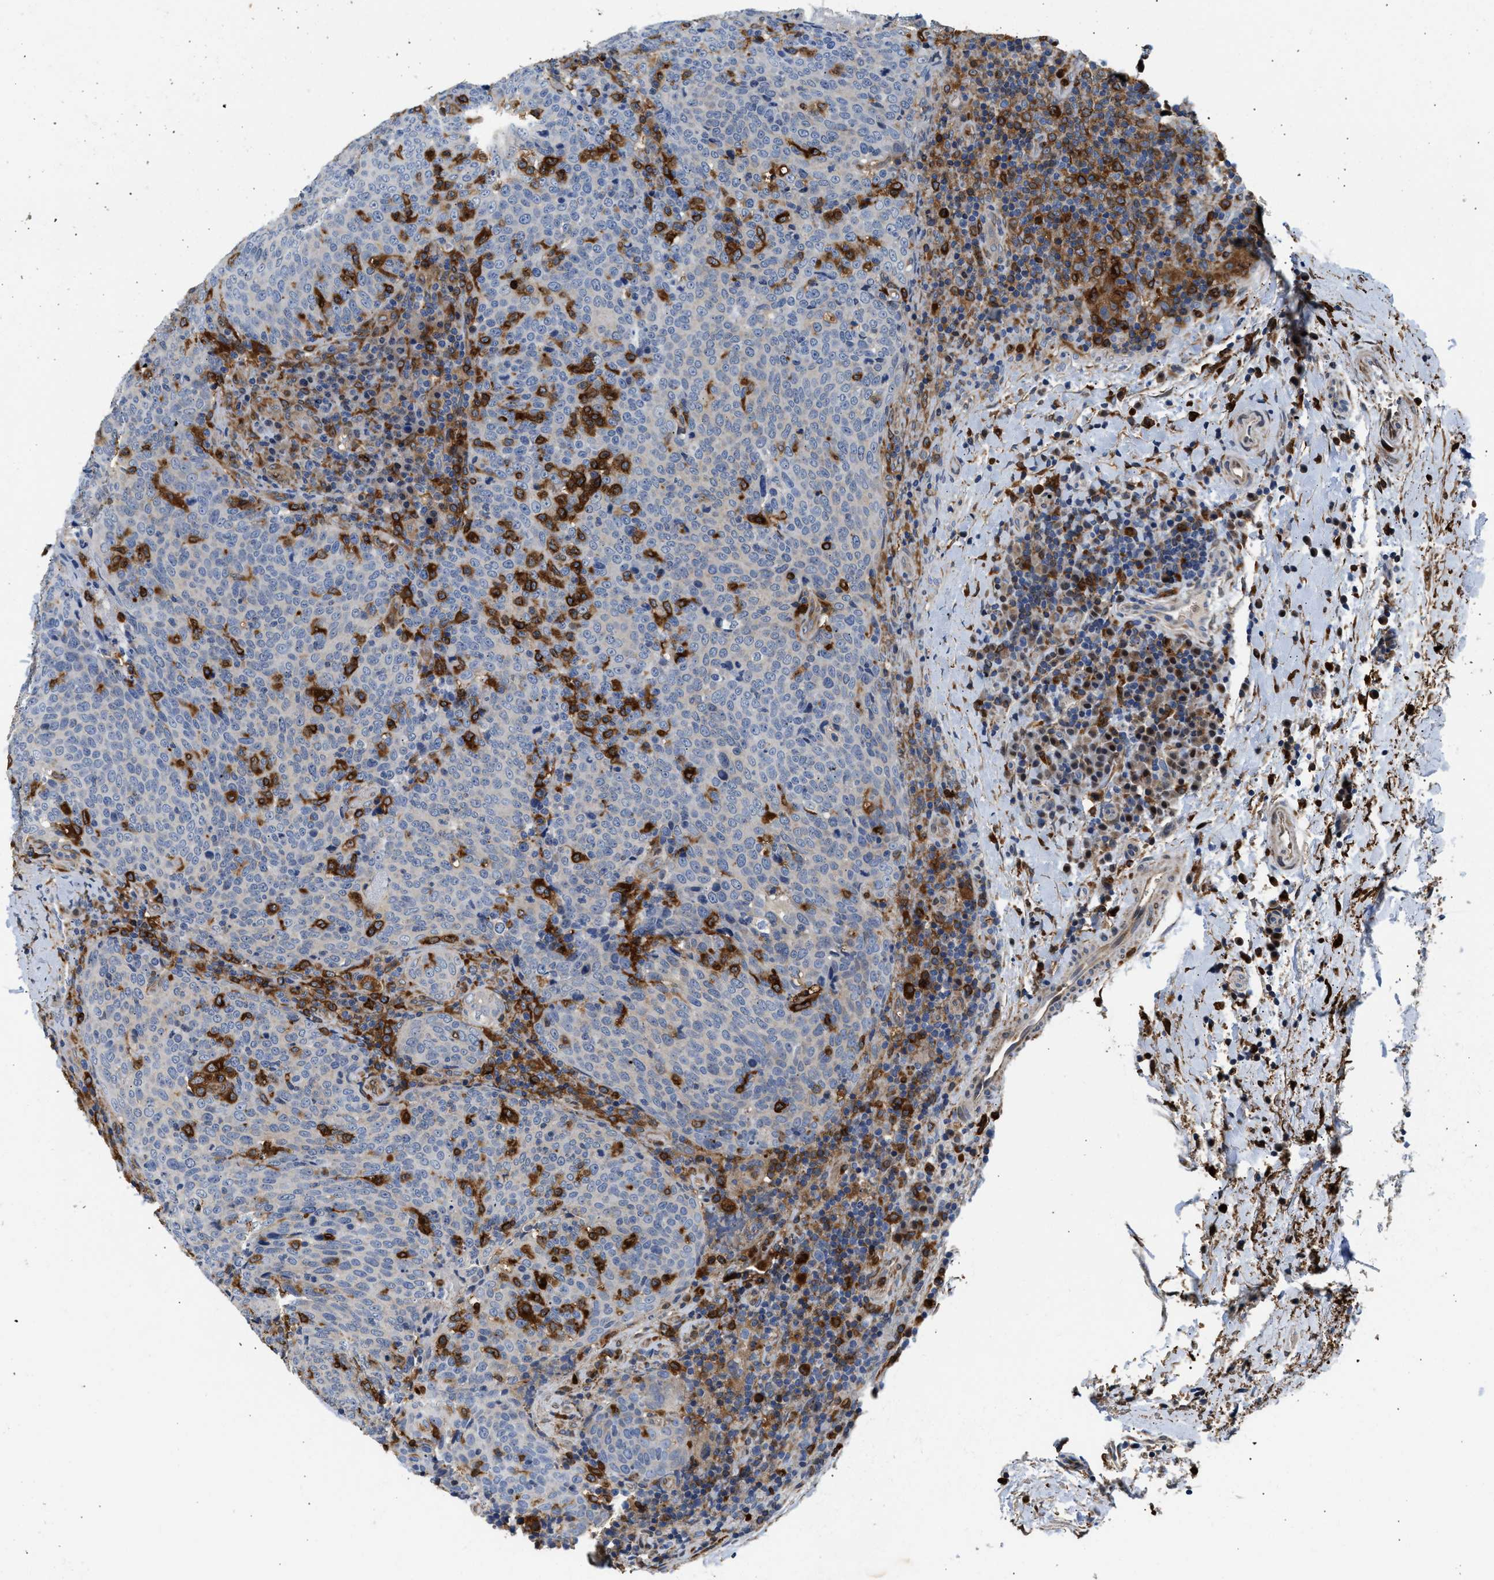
{"staining": {"intensity": "negative", "quantity": "none", "location": "none"}, "tissue": "head and neck cancer", "cell_type": "Tumor cells", "image_type": "cancer", "snomed": [{"axis": "morphology", "description": "Squamous cell carcinoma, NOS"}, {"axis": "morphology", "description": "Squamous cell carcinoma, metastatic, NOS"}, {"axis": "topography", "description": "Lymph node"}, {"axis": "topography", "description": "Head-Neck"}], "caption": "Immunohistochemistry (IHC) image of human metastatic squamous cell carcinoma (head and neck) stained for a protein (brown), which shows no expression in tumor cells.", "gene": "RAB31", "patient": {"sex": "male", "age": 62}}